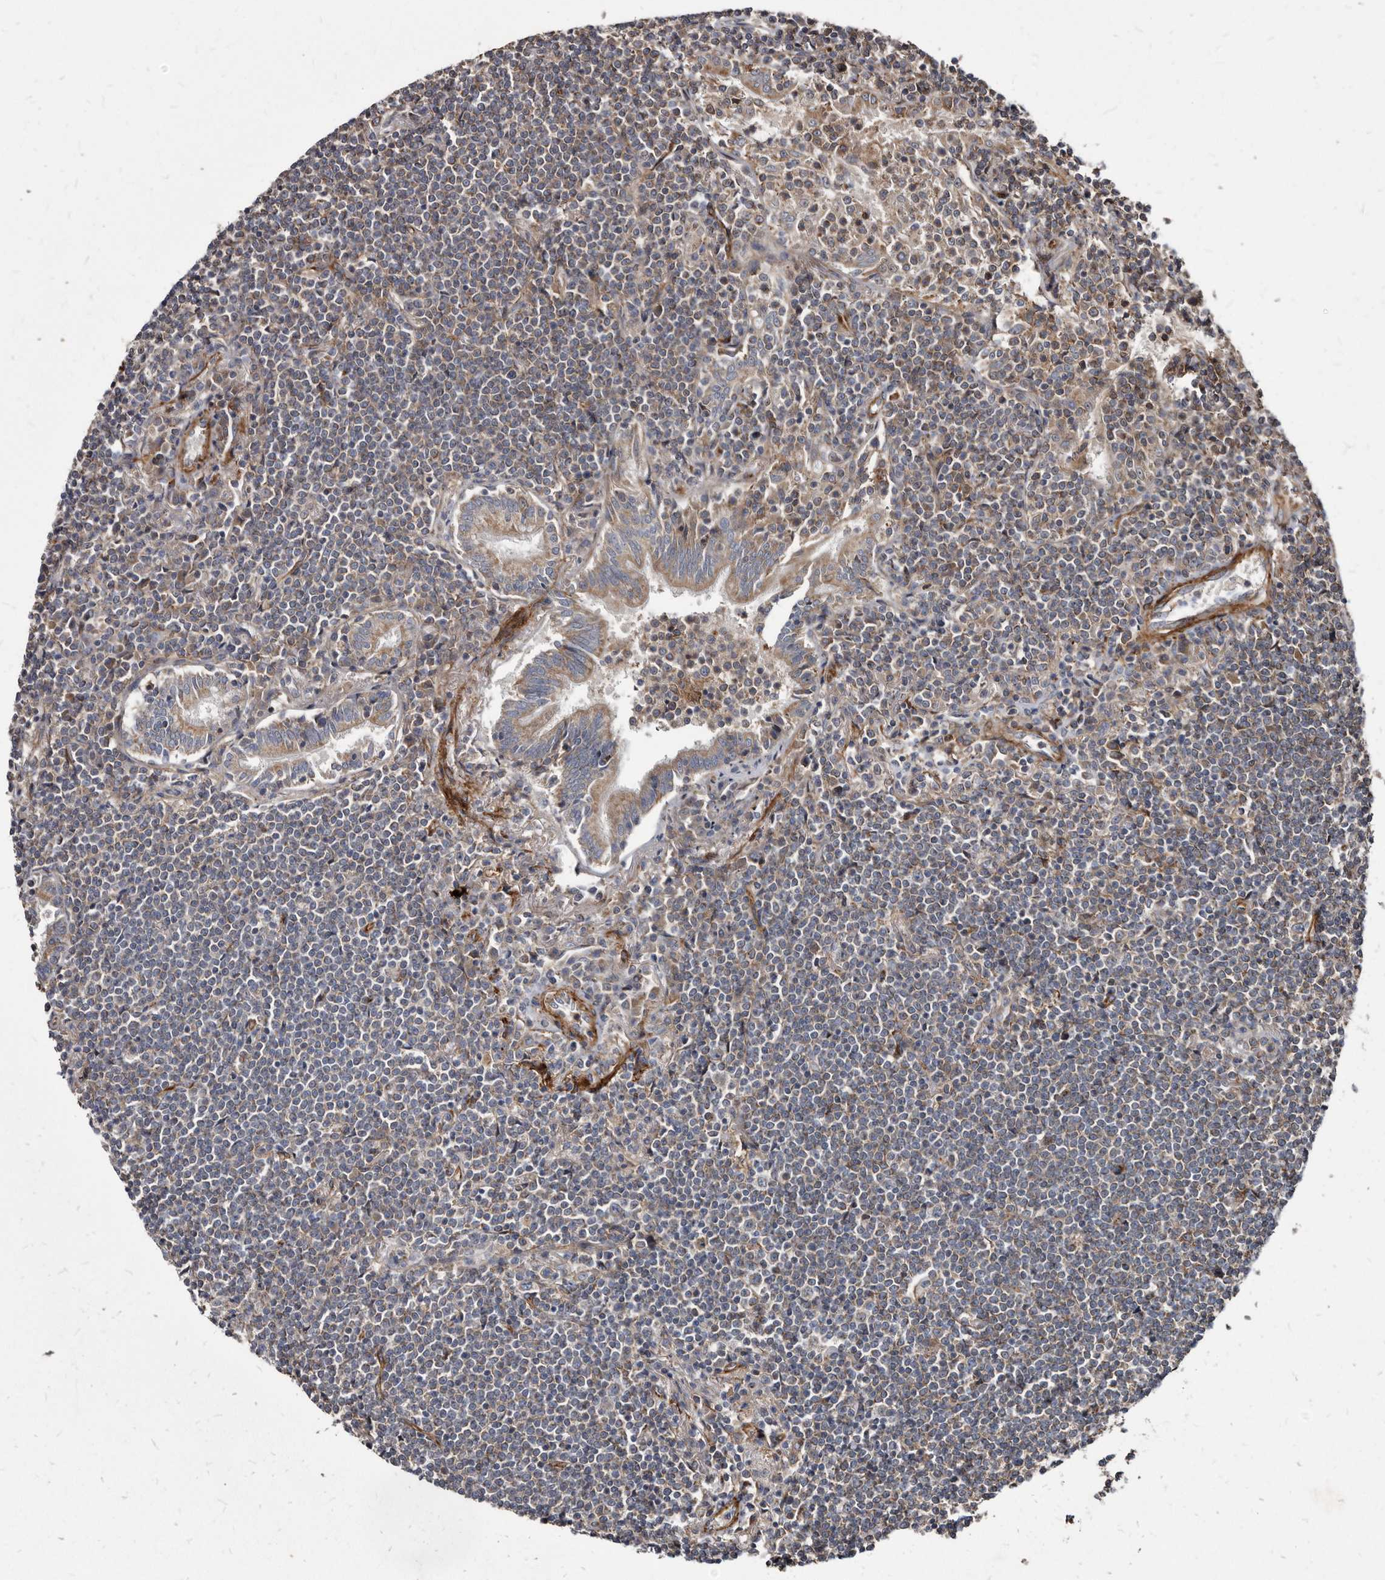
{"staining": {"intensity": "weak", "quantity": "<25%", "location": "cytoplasmic/membranous"}, "tissue": "lymphoma", "cell_type": "Tumor cells", "image_type": "cancer", "snomed": [{"axis": "morphology", "description": "Malignant lymphoma, non-Hodgkin's type, Low grade"}, {"axis": "topography", "description": "Lung"}], "caption": "DAB (3,3'-diaminobenzidine) immunohistochemical staining of human low-grade malignant lymphoma, non-Hodgkin's type demonstrates no significant expression in tumor cells. Brightfield microscopy of immunohistochemistry stained with DAB (3,3'-diaminobenzidine) (brown) and hematoxylin (blue), captured at high magnification.", "gene": "KCTD20", "patient": {"sex": "female", "age": 71}}